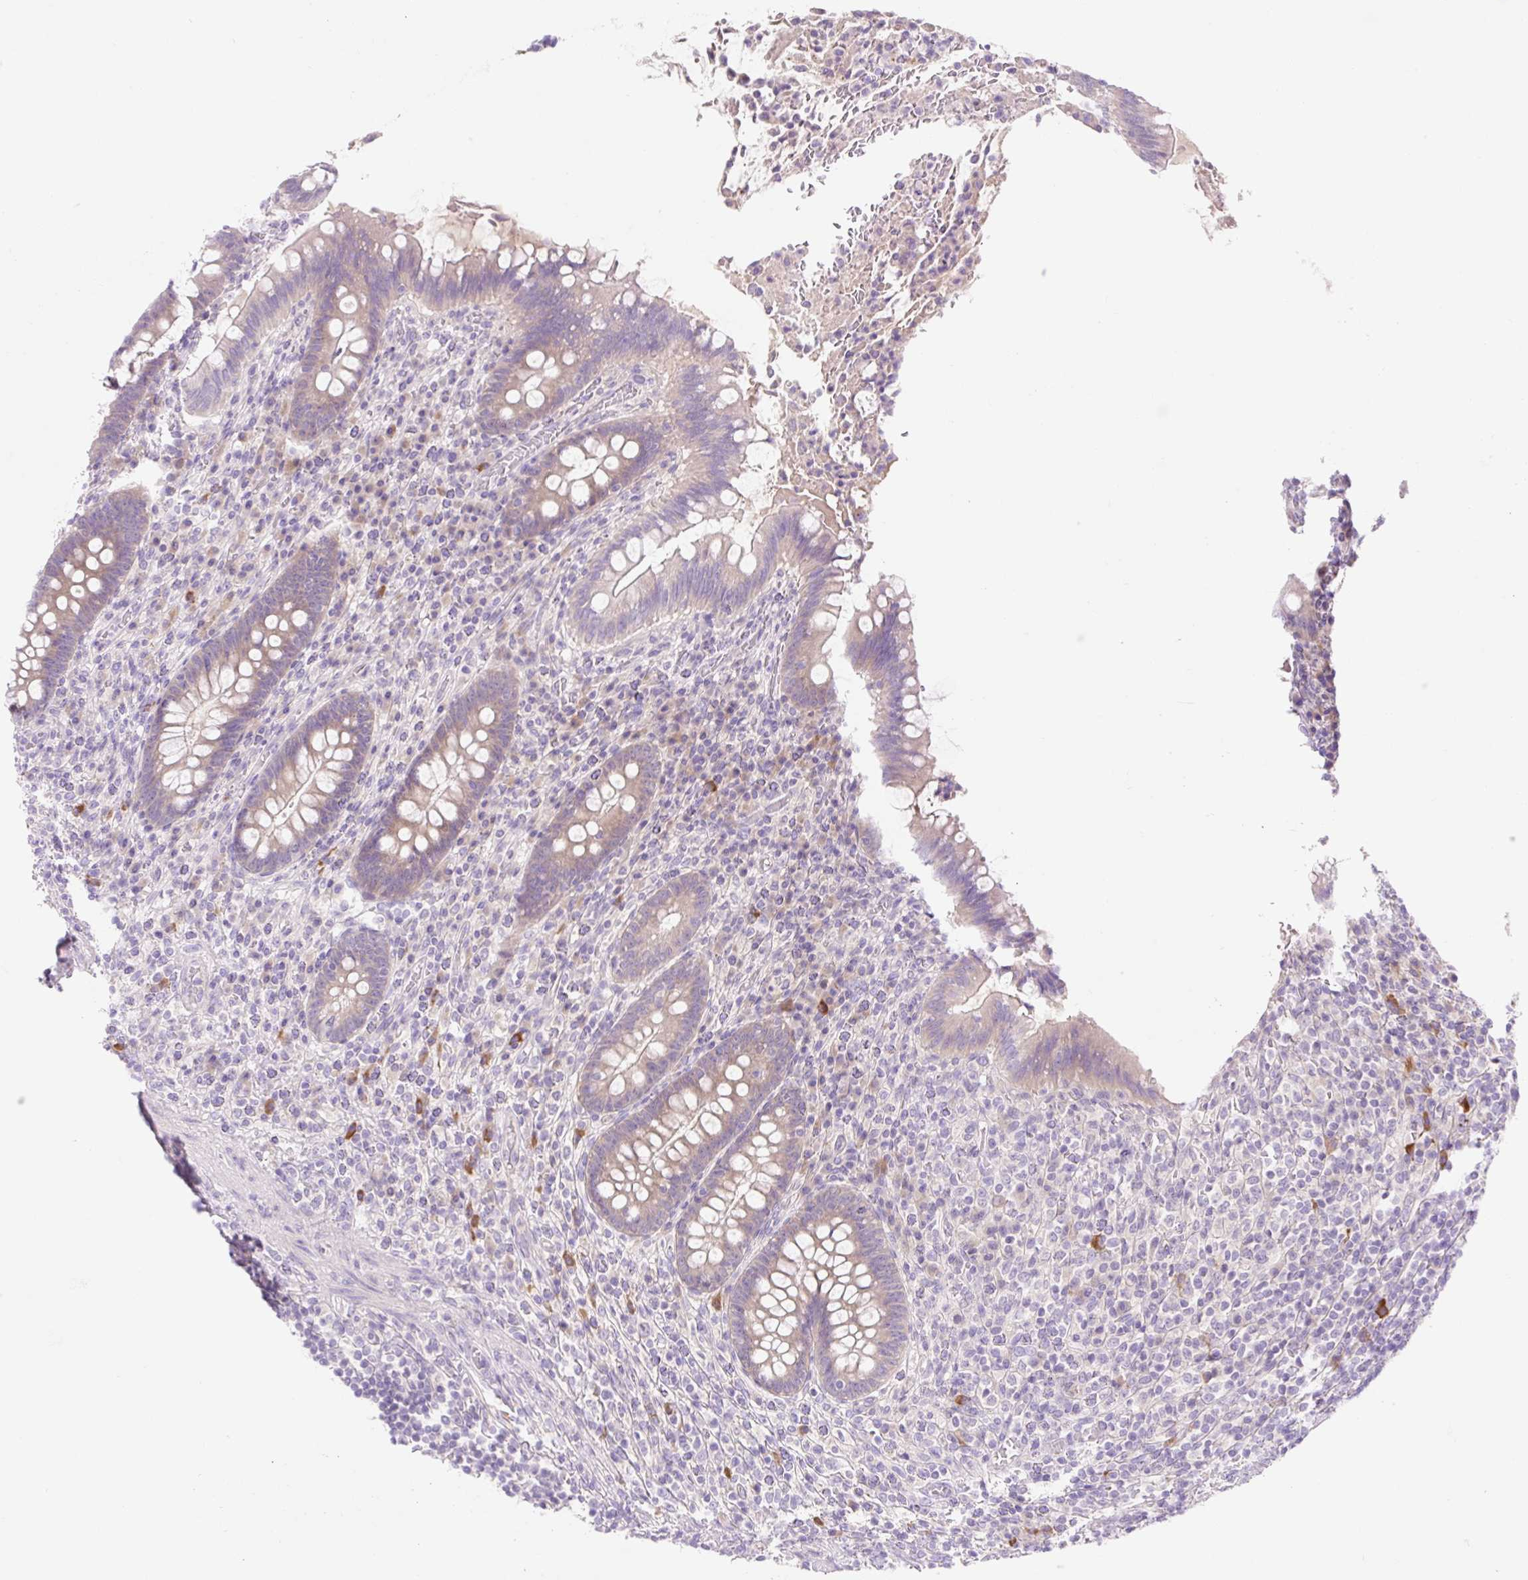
{"staining": {"intensity": "weak", "quantity": "25%-75%", "location": "cytoplasmic/membranous"}, "tissue": "appendix", "cell_type": "Glandular cells", "image_type": "normal", "snomed": [{"axis": "morphology", "description": "Normal tissue, NOS"}, {"axis": "topography", "description": "Appendix"}], "caption": "Immunohistochemical staining of benign appendix demonstrates low levels of weak cytoplasmic/membranous expression in about 25%-75% of glandular cells. The protein of interest is stained brown, and the nuclei are stained in blue (DAB (3,3'-diaminobenzidine) IHC with brightfield microscopy, high magnification).", "gene": "CELF6", "patient": {"sex": "female", "age": 43}}